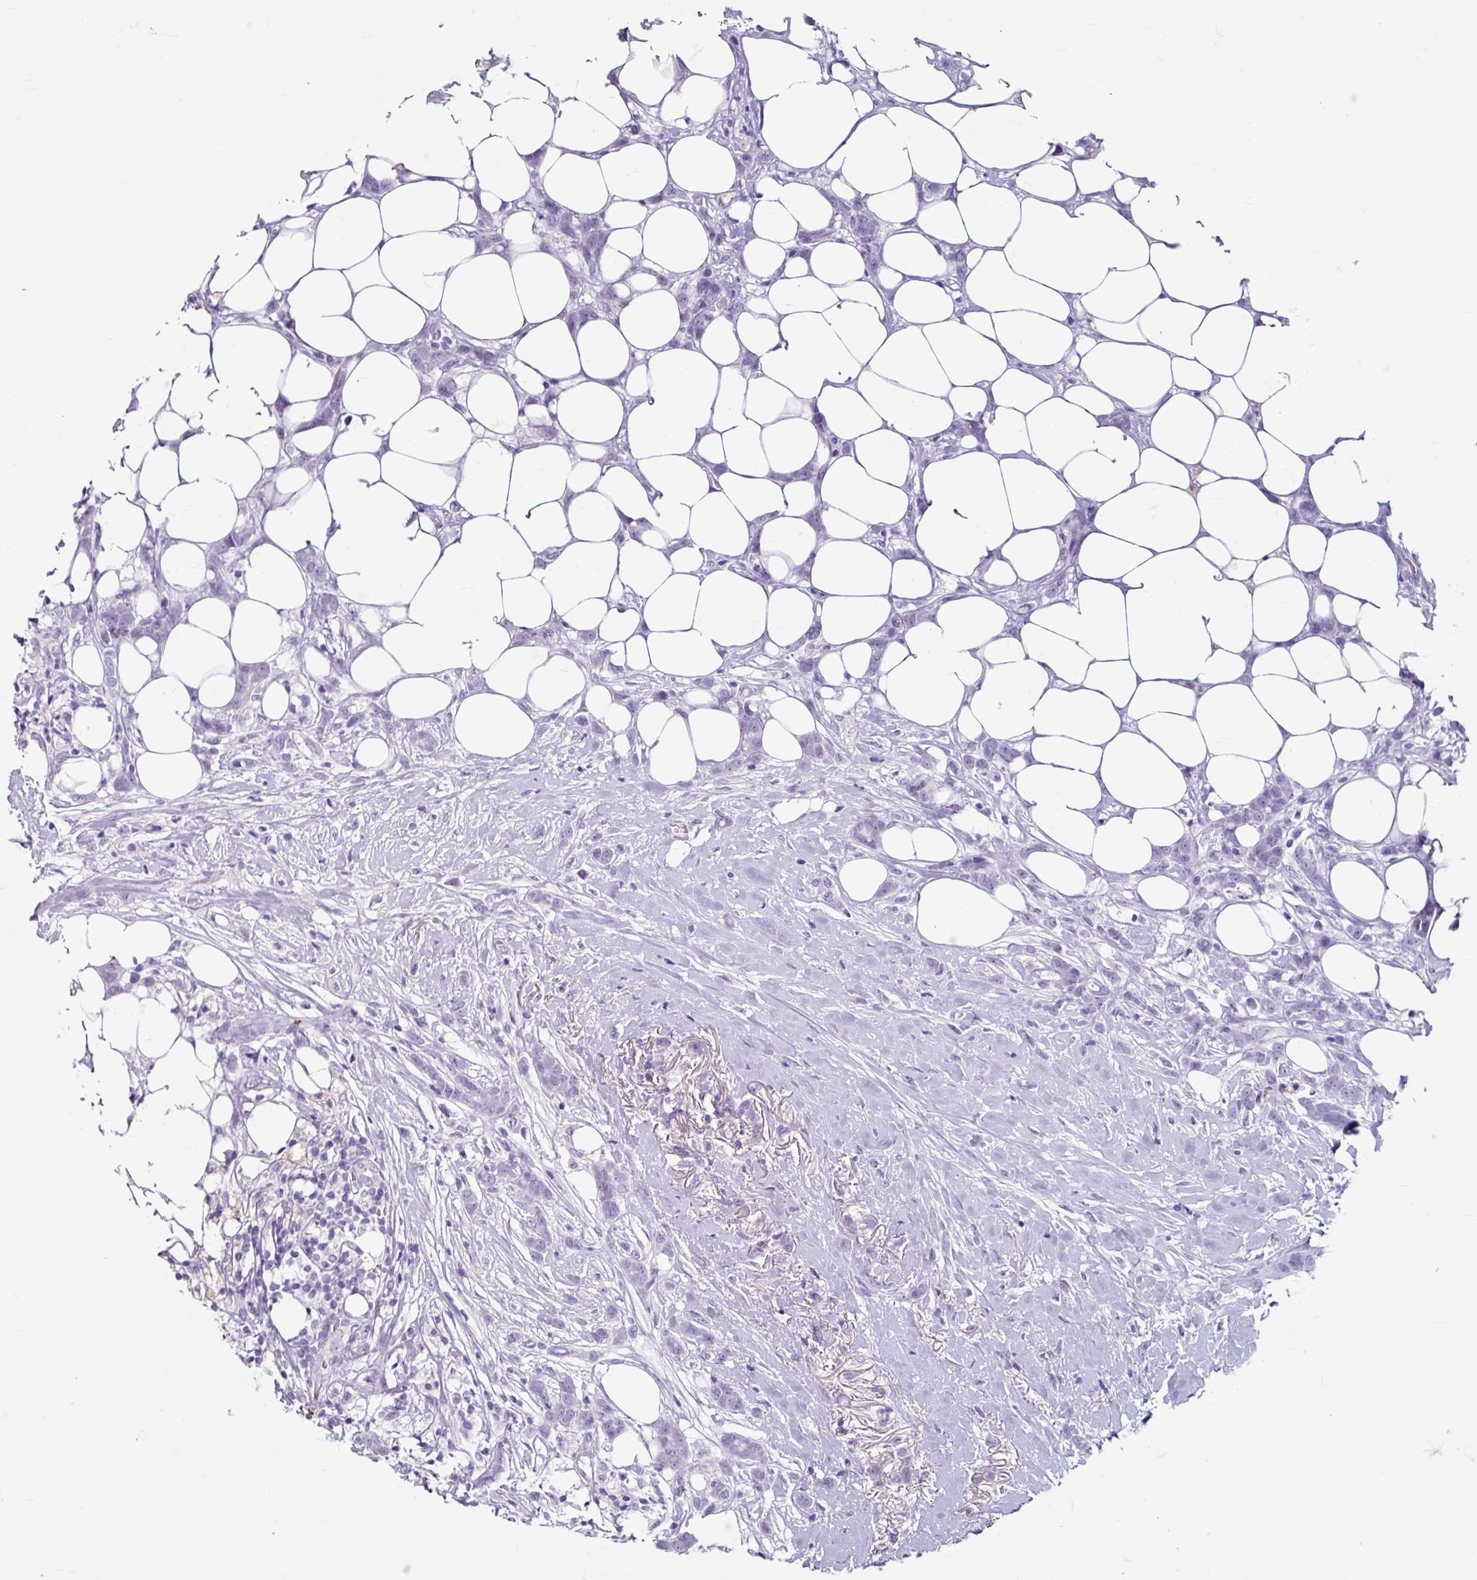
{"staining": {"intensity": "negative", "quantity": "none", "location": "none"}, "tissue": "breast cancer", "cell_type": "Tumor cells", "image_type": "cancer", "snomed": [{"axis": "morphology", "description": "Duct carcinoma"}, {"axis": "topography", "description": "Breast"}], "caption": "DAB immunohistochemical staining of breast intraductal carcinoma displays no significant expression in tumor cells.", "gene": "ANKRD1", "patient": {"sex": "female", "age": 80}}